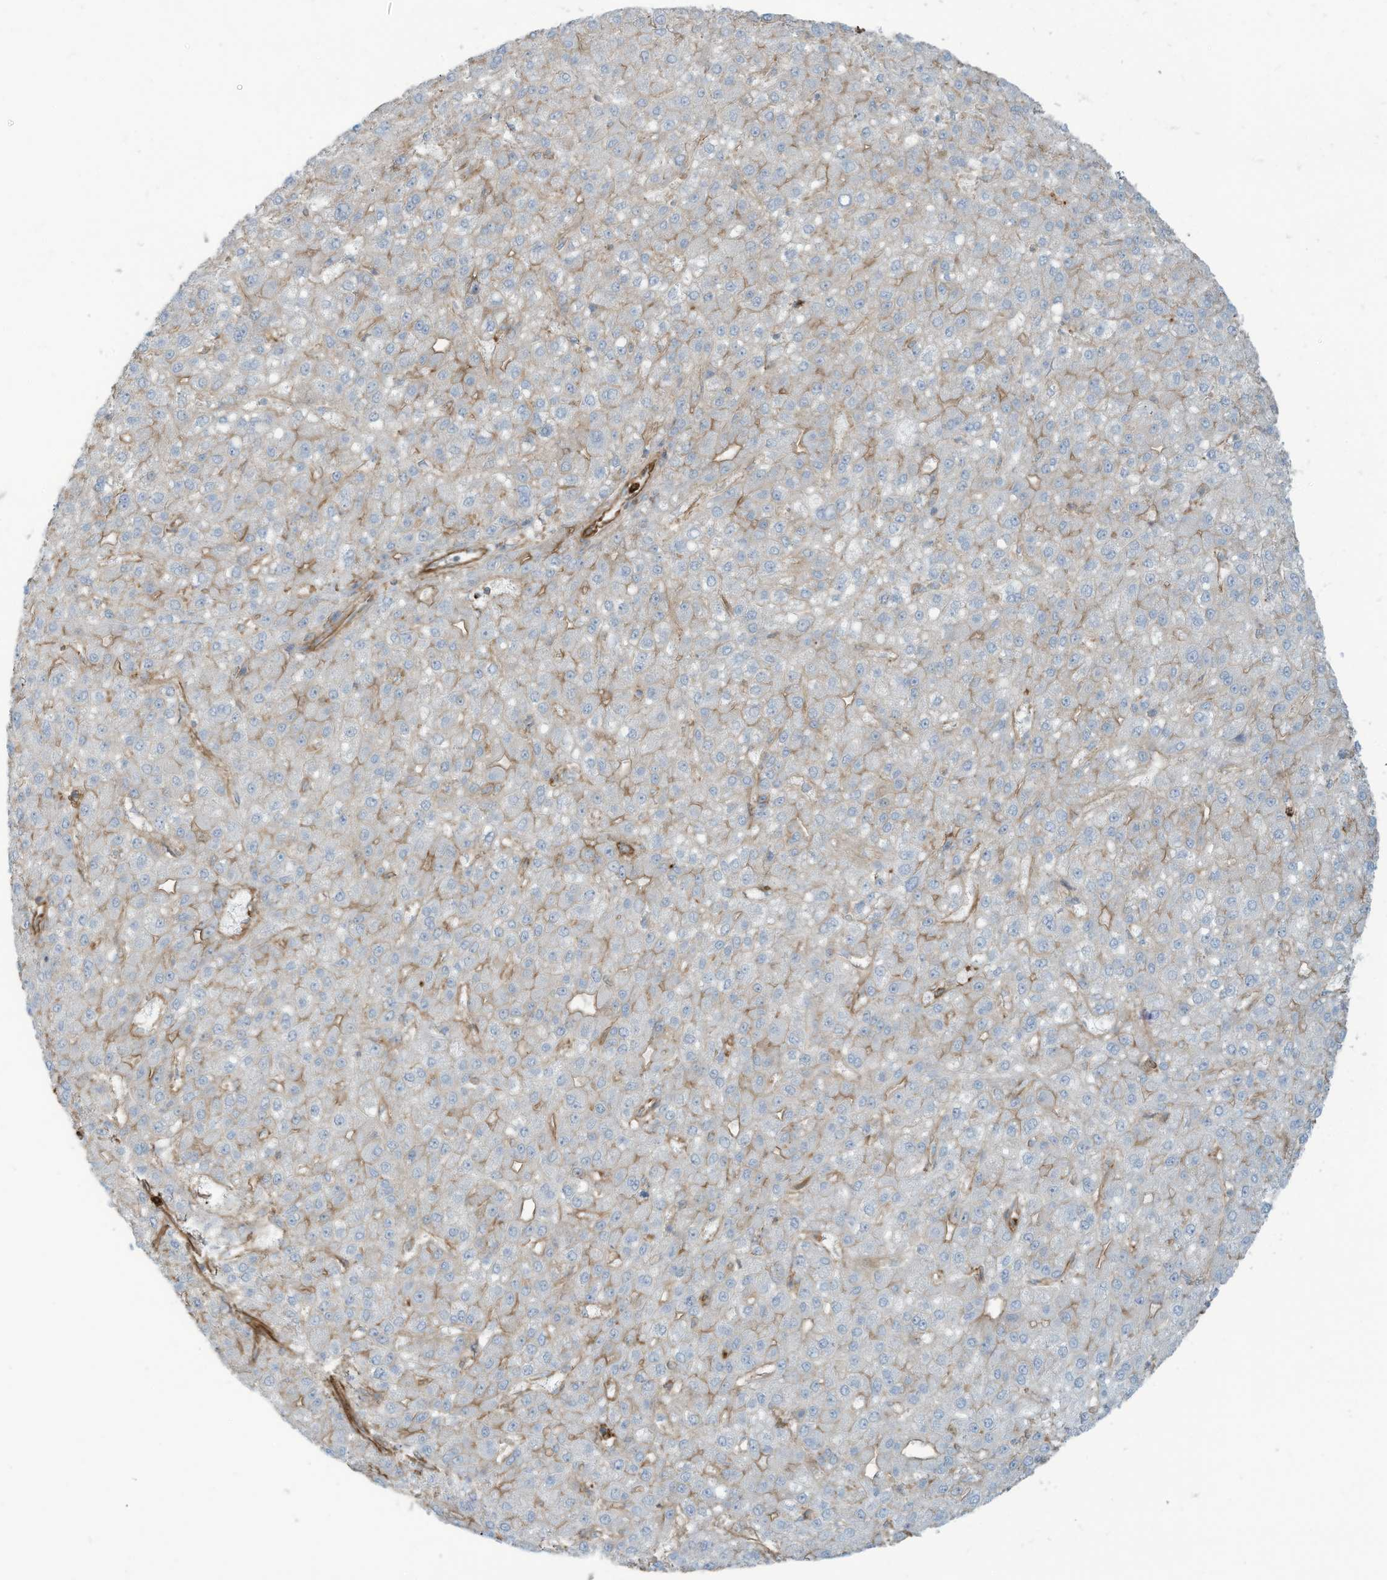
{"staining": {"intensity": "moderate", "quantity": "<25%", "location": "cytoplasmic/membranous"}, "tissue": "liver cancer", "cell_type": "Tumor cells", "image_type": "cancer", "snomed": [{"axis": "morphology", "description": "Carcinoma, Hepatocellular, NOS"}, {"axis": "topography", "description": "Liver"}], "caption": "Protein expression analysis of liver cancer exhibits moderate cytoplasmic/membranous staining in approximately <25% of tumor cells. Ihc stains the protein in brown and the nuclei are stained blue.", "gene": "SLC9A2", "patient": {"sex": "male", "age": 67}}